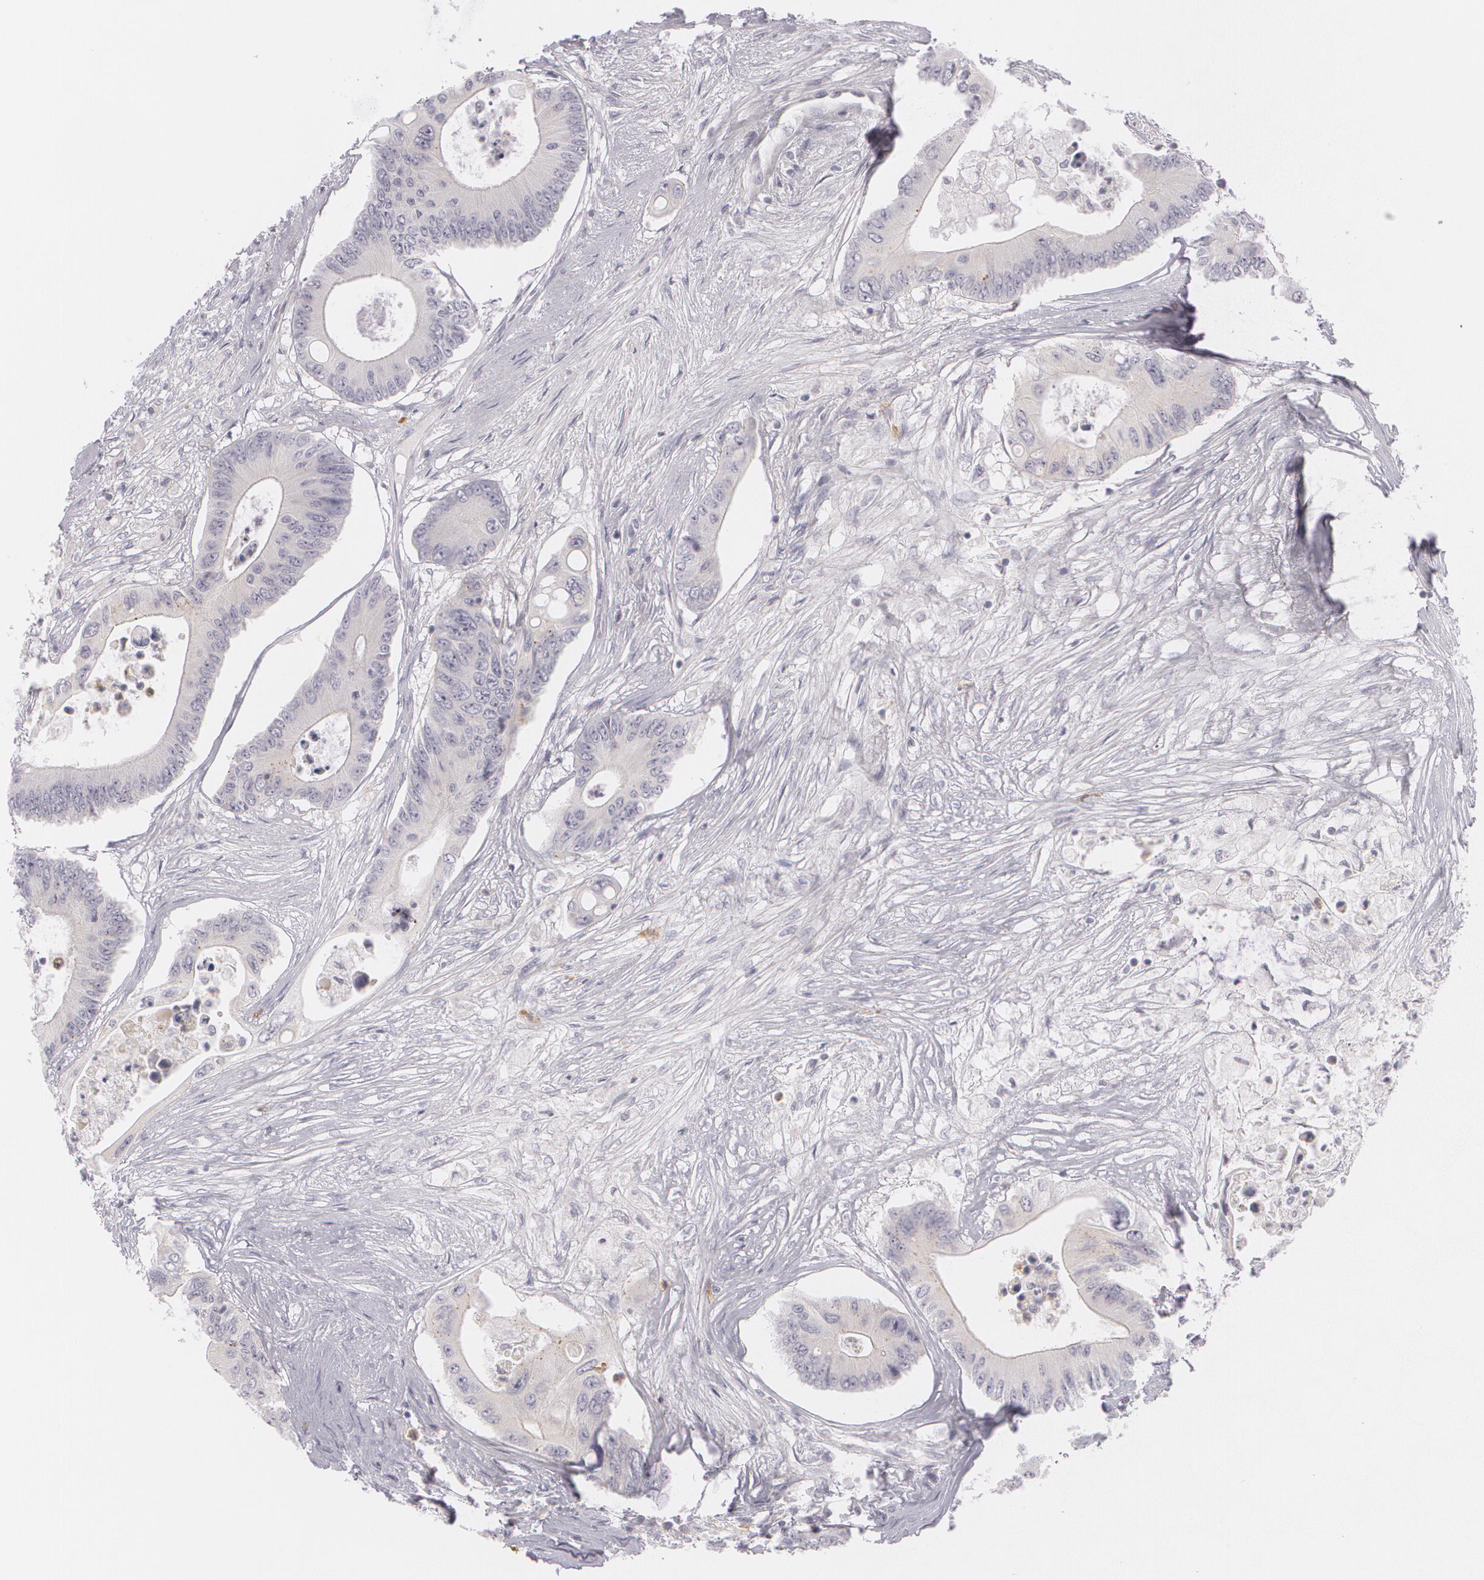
{"staining": {"intensity": "negative", "quantity": "none", "location": "none"}, "tissue": "colorectal cancer", "cell_type": "Tumor cells", "image_type": "cancer", "snomed": [{"axis": "morphology", "description": "Adenocarcinoma, NOS"}, {"axis": "topography", "description": "Colon"}], "caption": "Colorectal cancer stained for a protein using immunohistochemistry (IHC) demonstrates no positivity tumor cells.", "gene": "FAM181A", "patient": {"sex": "male", "age": 65}}